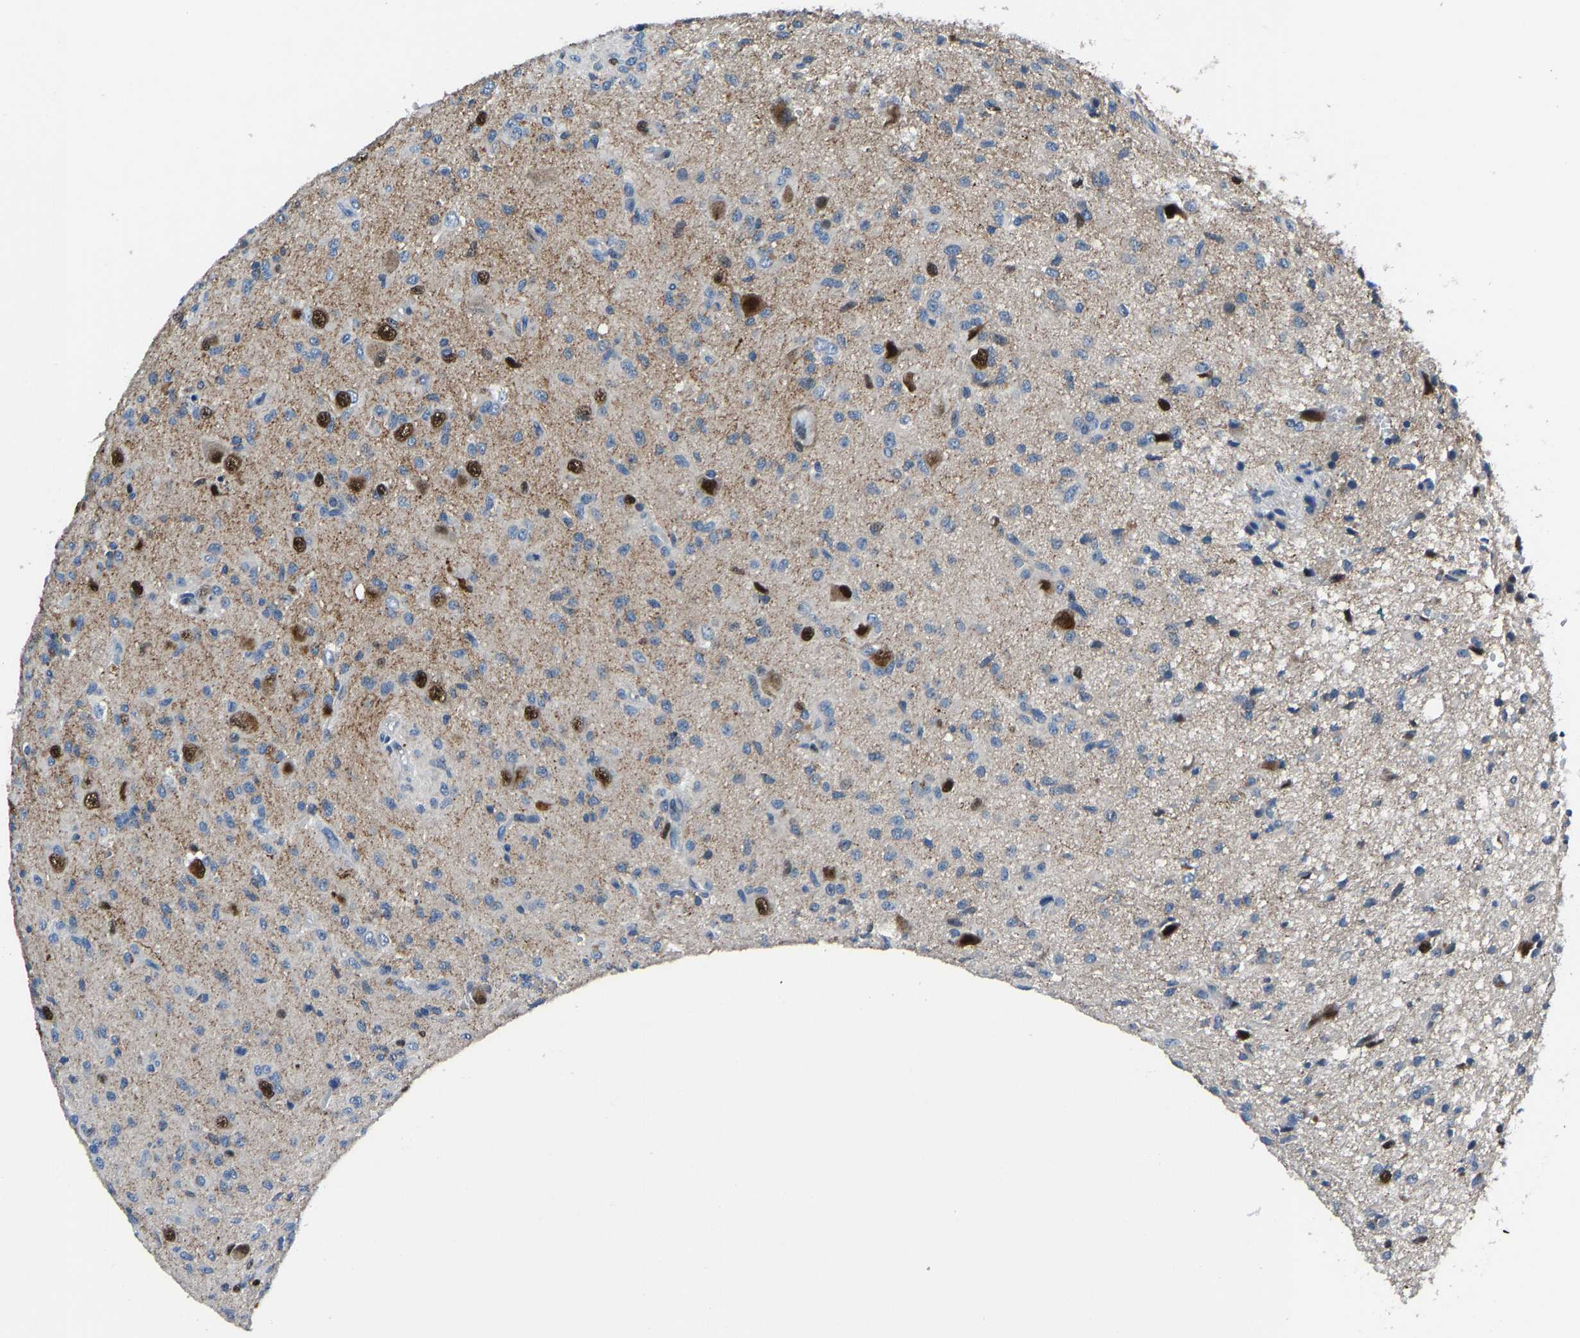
{"staining": {"intensity": "strong", "quantity": "<25%", "location": "nuclear"}, "tissue": "glioma", "cell_type": "Tumor cells", "image_type": "cancer", "snomed": [{"axis": "morphology", "description": "Glioma, malignant, High grade"}, {"axis": "topography", "description": "Brain"}], "caption": "Human high-grade glioma (malignant) stained for a protein (brown) demonstrates strong nuclear positive positivity in approximately <25% of tumor cells.", "gene": "EGR1", "patient": {"sex": "female", "age": 59}}